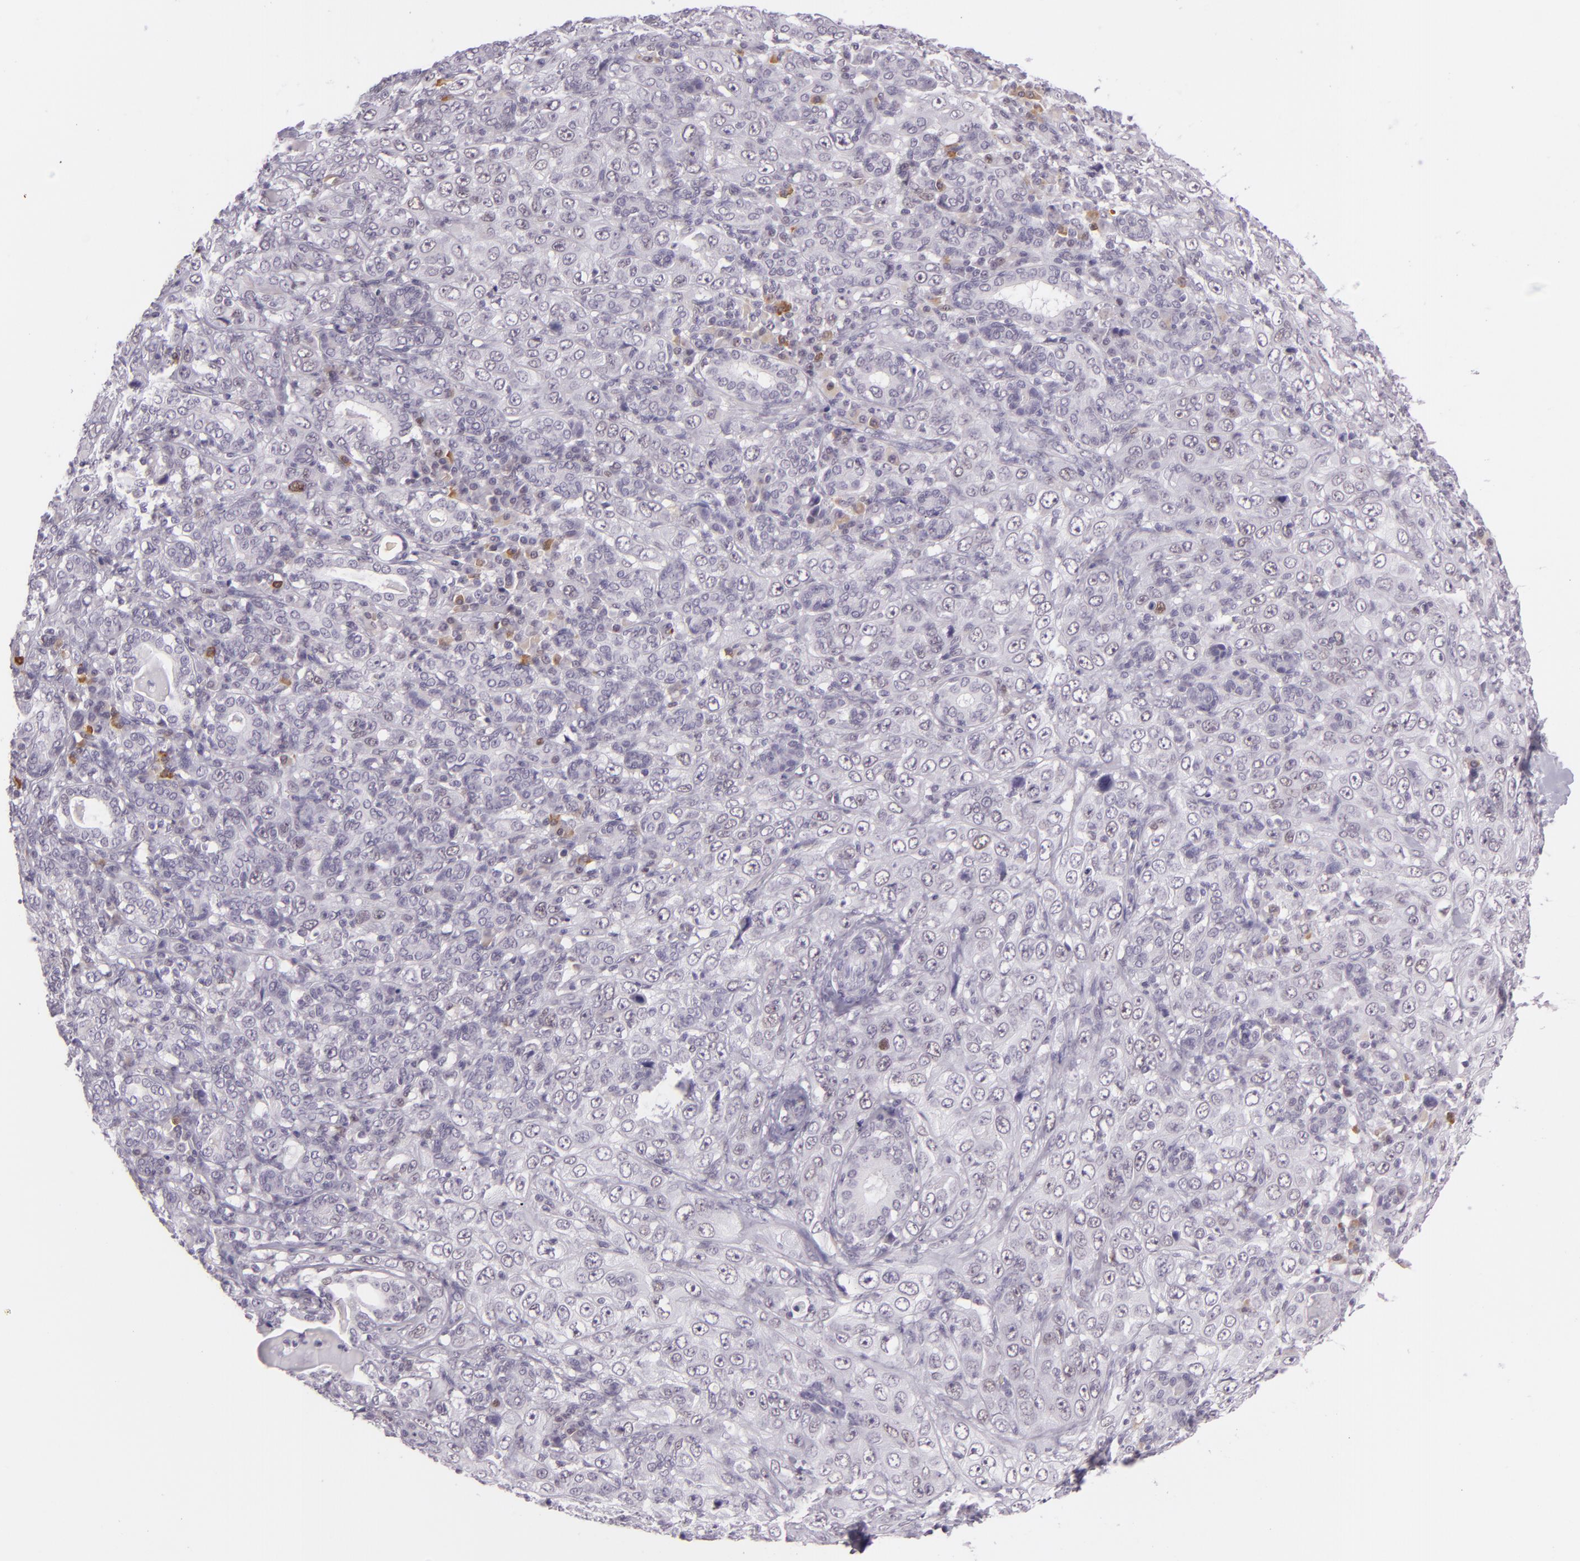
{"staining": {"intensity": "negative", "quantity": "none", "location": "none"}, "tissue": "skin cancer", "cell_type": "Tumor cells", "image_type": "cancer", "snomed": [{"axis": "morphology", "description": "Squamous cell carcinoma, NOS"}, {"axis": "topography", "description": "Skin"}], "caption": "This is an immunohistochemistry (IHC) image of human skin cancer (squamous cell carcinoma). There is no expression in tumor cells.", "gene": "CHEK2", "patient": {"sex": "male", "age": 84}}